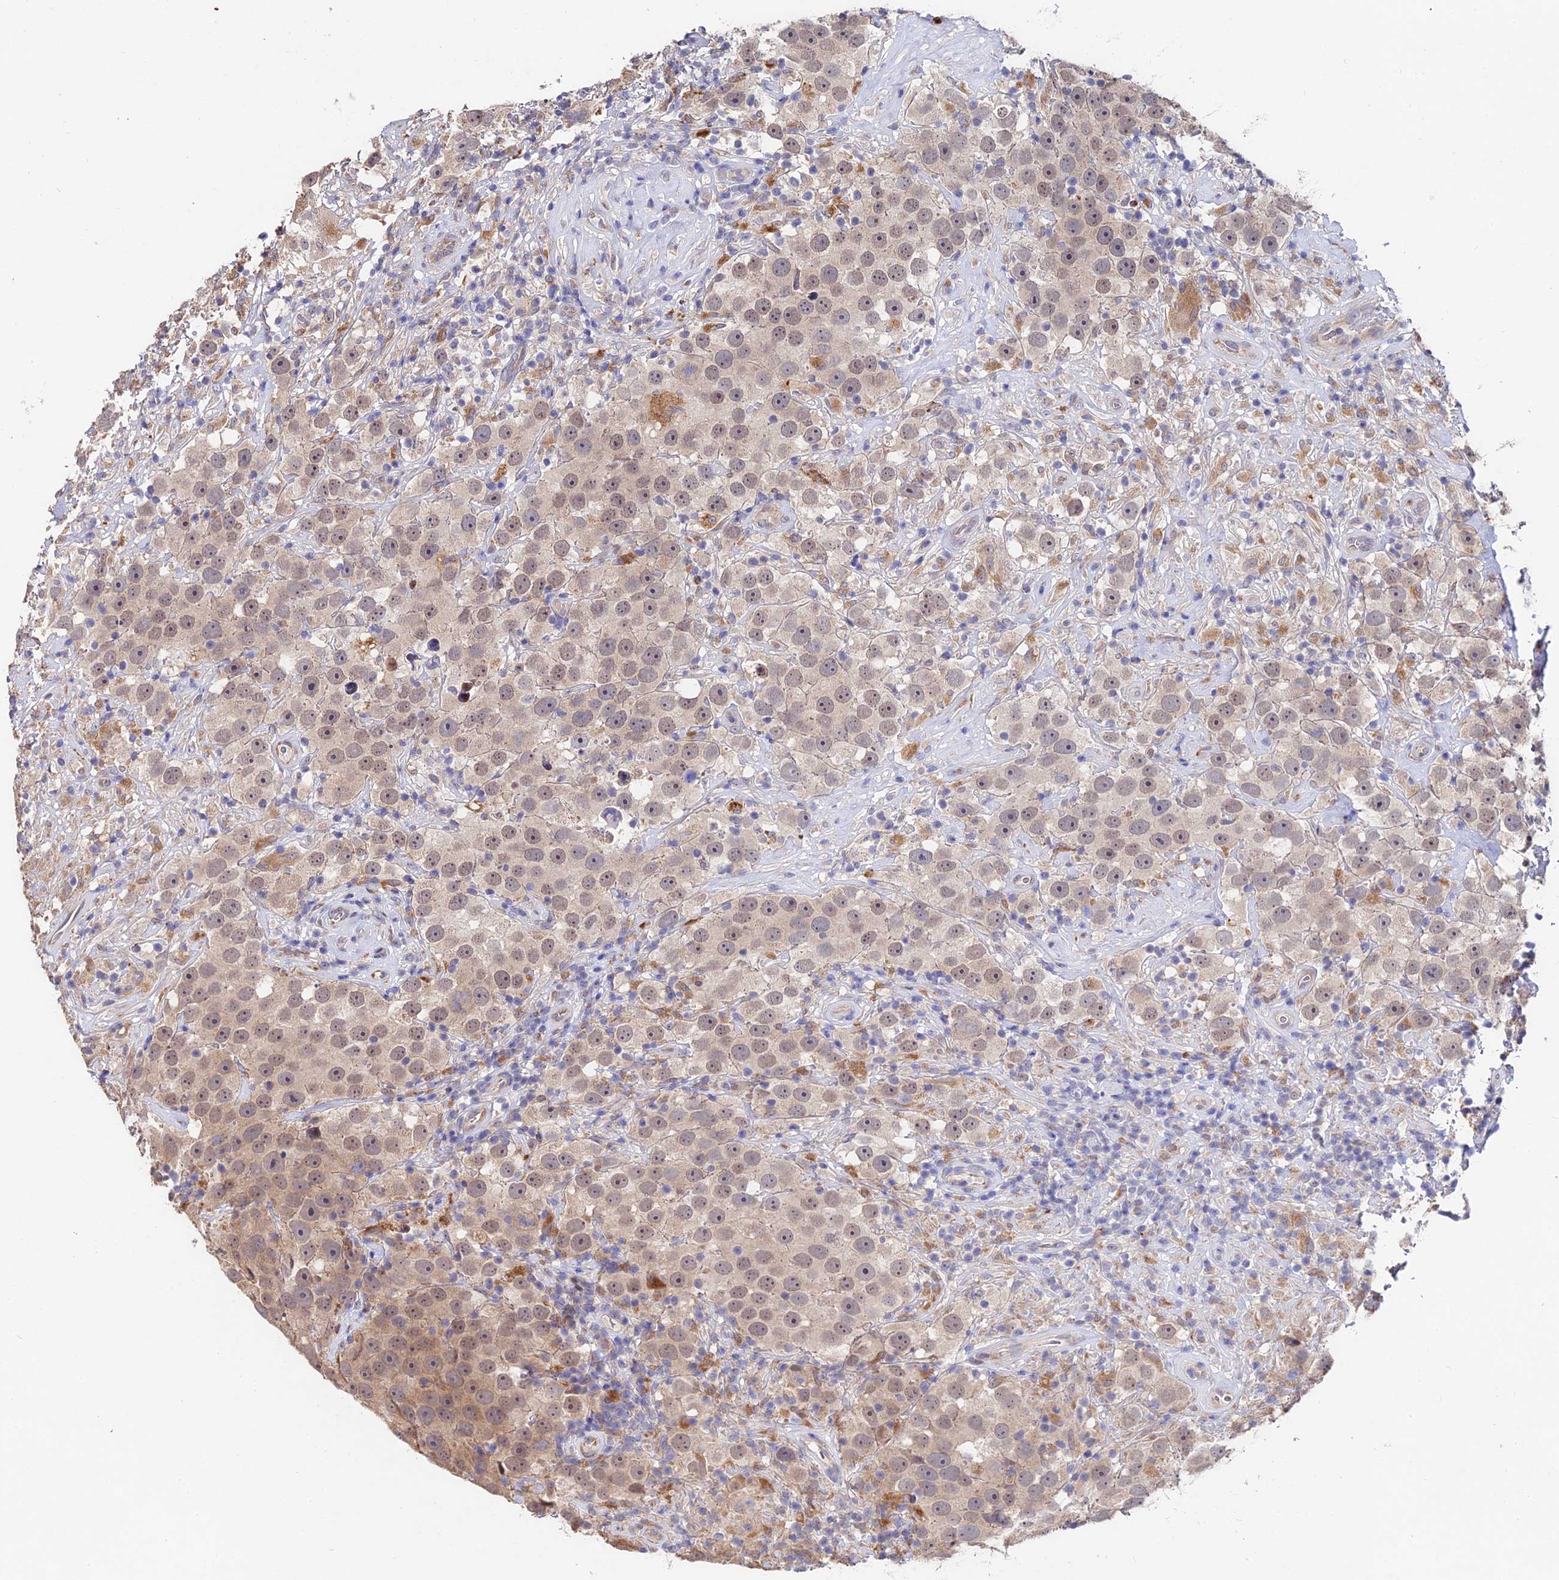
{"staining": {"intensity": "weak", "quantity": "25%-75%", "location": "nuclear"}, "tissue": "testis cancer", "cell_type": "Tumor cells", "image_type": "cancer", "snomed": [{"axis": "morphology", "description": "Seminoma, NOS"}, {"axis": "topography", "description": "Testis"}], "caption": "There is low levels of weak nuclear positivity in tumor cells of testis seminoma, as demonstrated by immunohistochemical staining (brown color).", "gene": "ACTR5", "patient": {"sex": "male", "age": 49}}